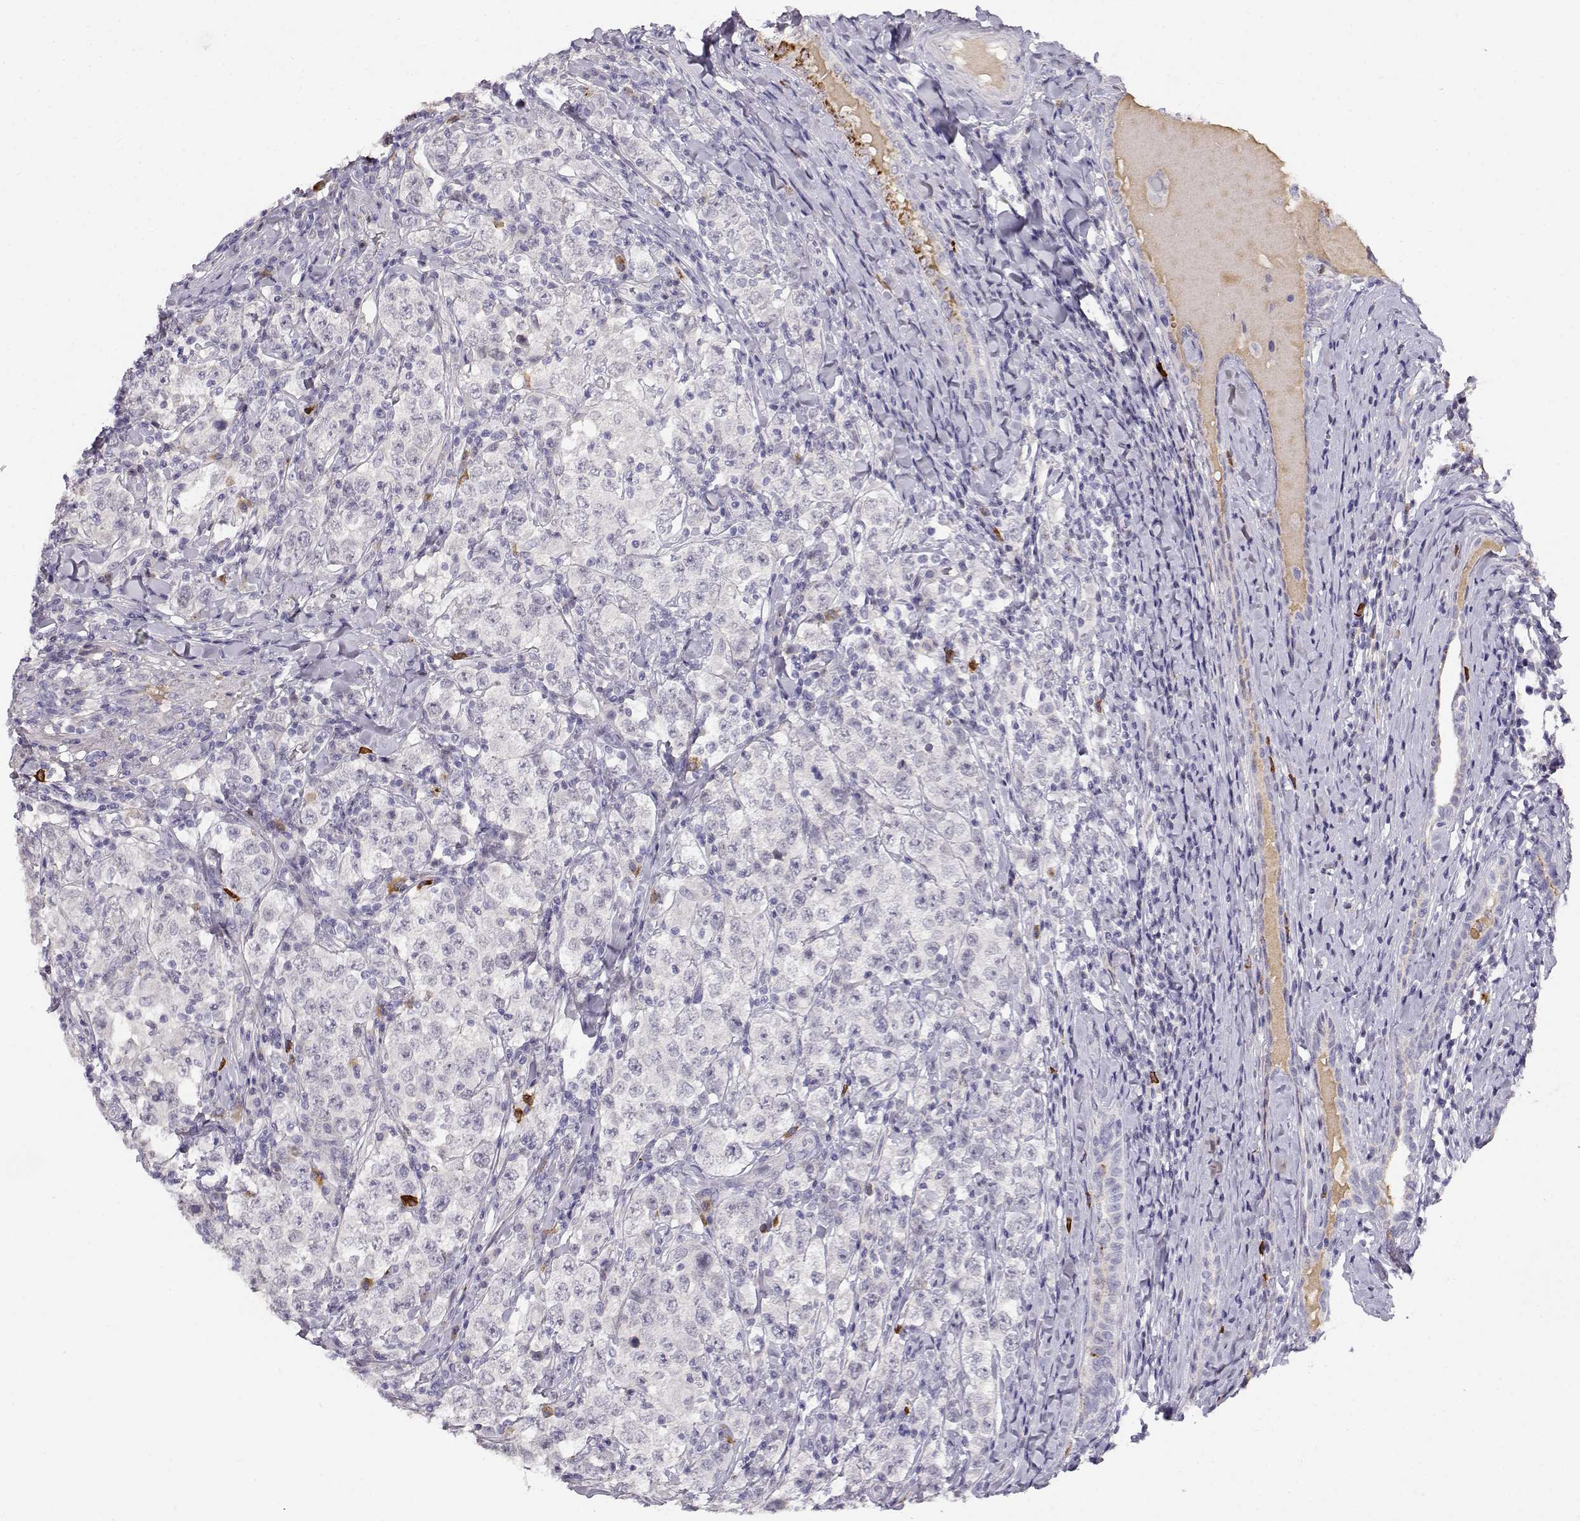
{"staining": {"intensity": "negative", "quantity": "none", "location": "none"}, "tissue": "testis cancer", "cell_type": "Tumor cells", "image_type": "cancer", "snomed": [{"axis": "morphology", "description": "Seminoma, NOS"}, {"axis": "morphology", "description": "Carcinoma, Embryonal, NOS"}, {"axis": "topography", "description": "Testis"}], "caption": "Immunohistochemical staining of human testis cancer exhibits no significant expression in tumor cells. The staining is performed using DAB (3,3'-diaminobenzidine) brown chromogen with nuclei counter-stained in using hematoxylin.", "gene": "CDHR1", "patient": {"sex": "male", "age": 41}}